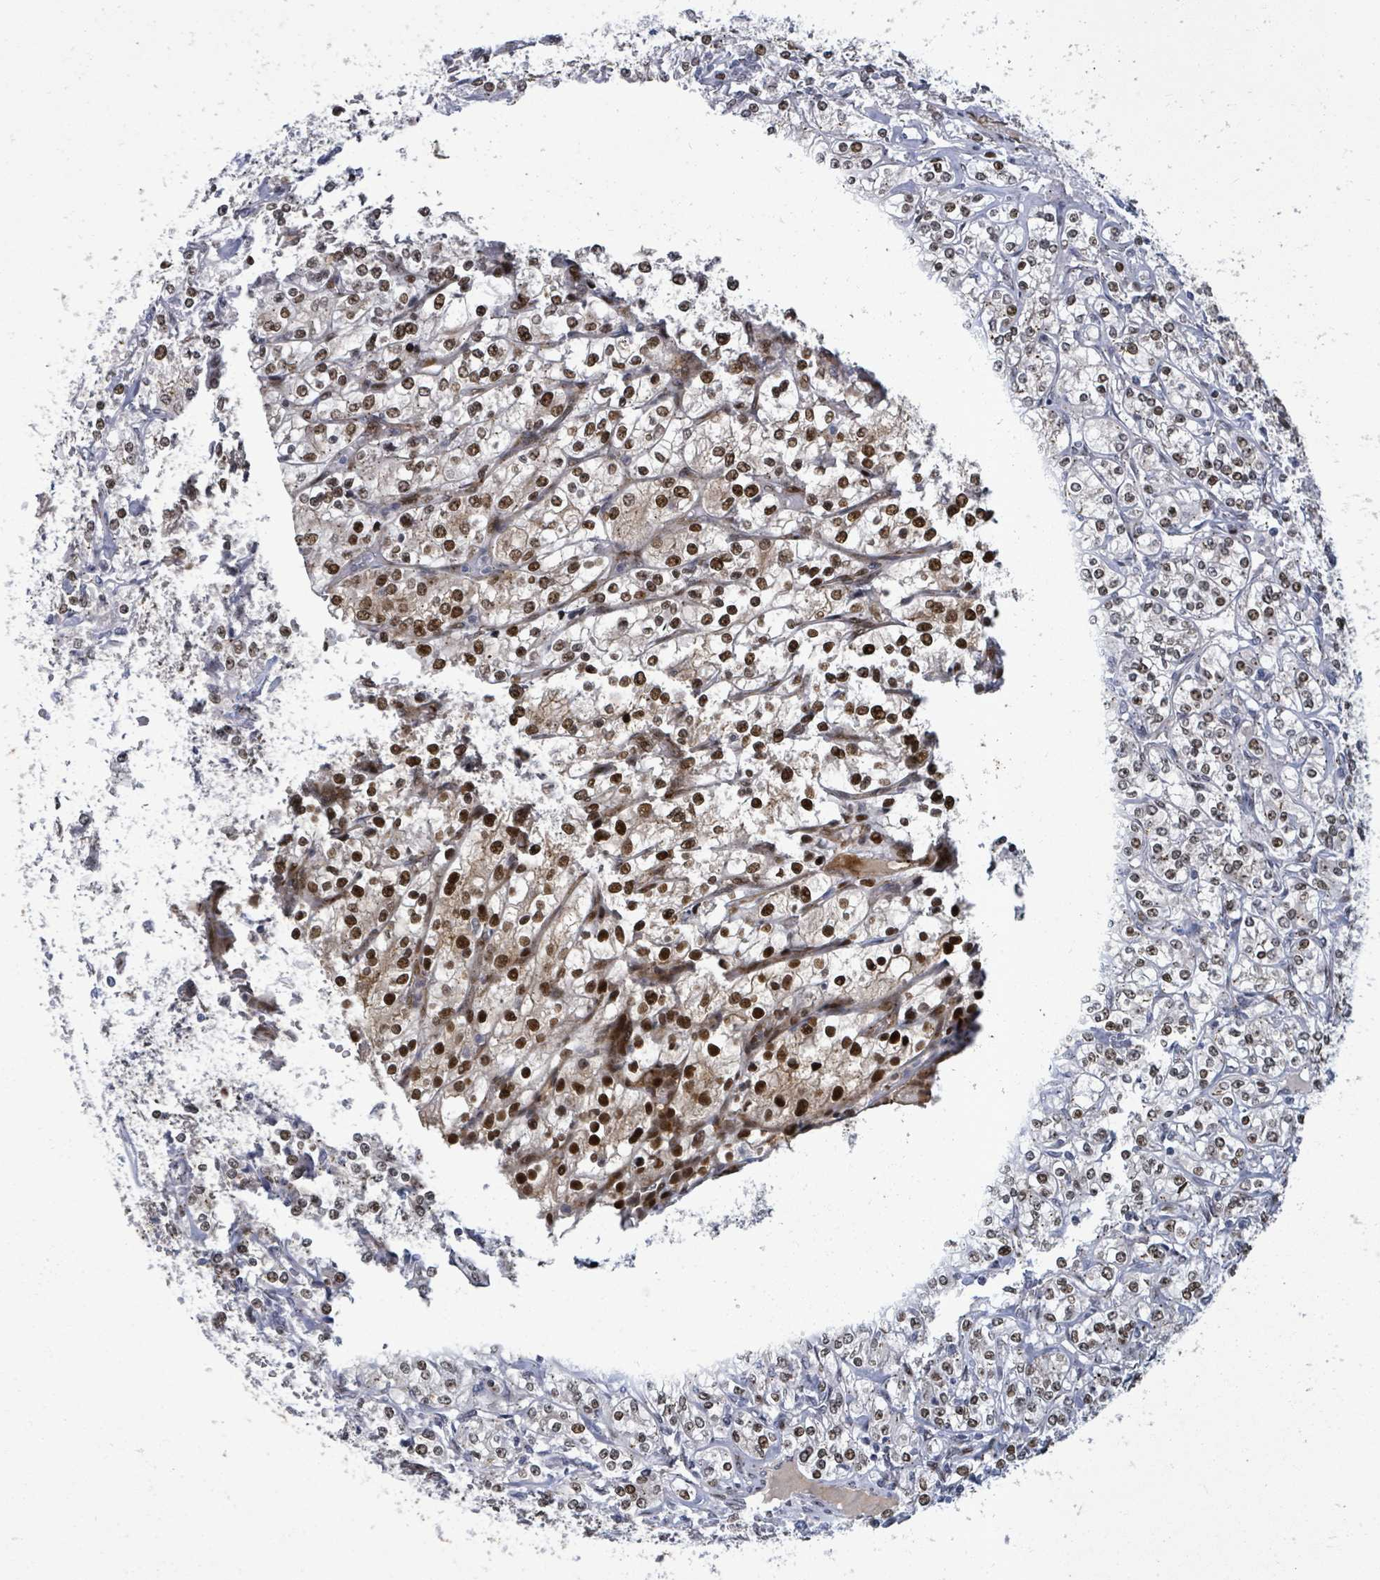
{"staining": {"intensity": "moderate", "quantity": ">75%", "location": "nuclear"}, "tissue": "renal cancer", "cell_type": "Tumor cells", "image_type": "cancer", "snomed": [{"axis": "morphology", "description": "Adenocarcinoma, NOS"}, {"axis": "topography", "description": "Kidney"}], "caption": "Renal cancer stained with DAB immunohistochemistry exhibits medium levels of moderate nuclear positivity in approximately >75% of tumor cells.", "gene": "TUSC1", "patient": {"sex": "male", "age": 77}}